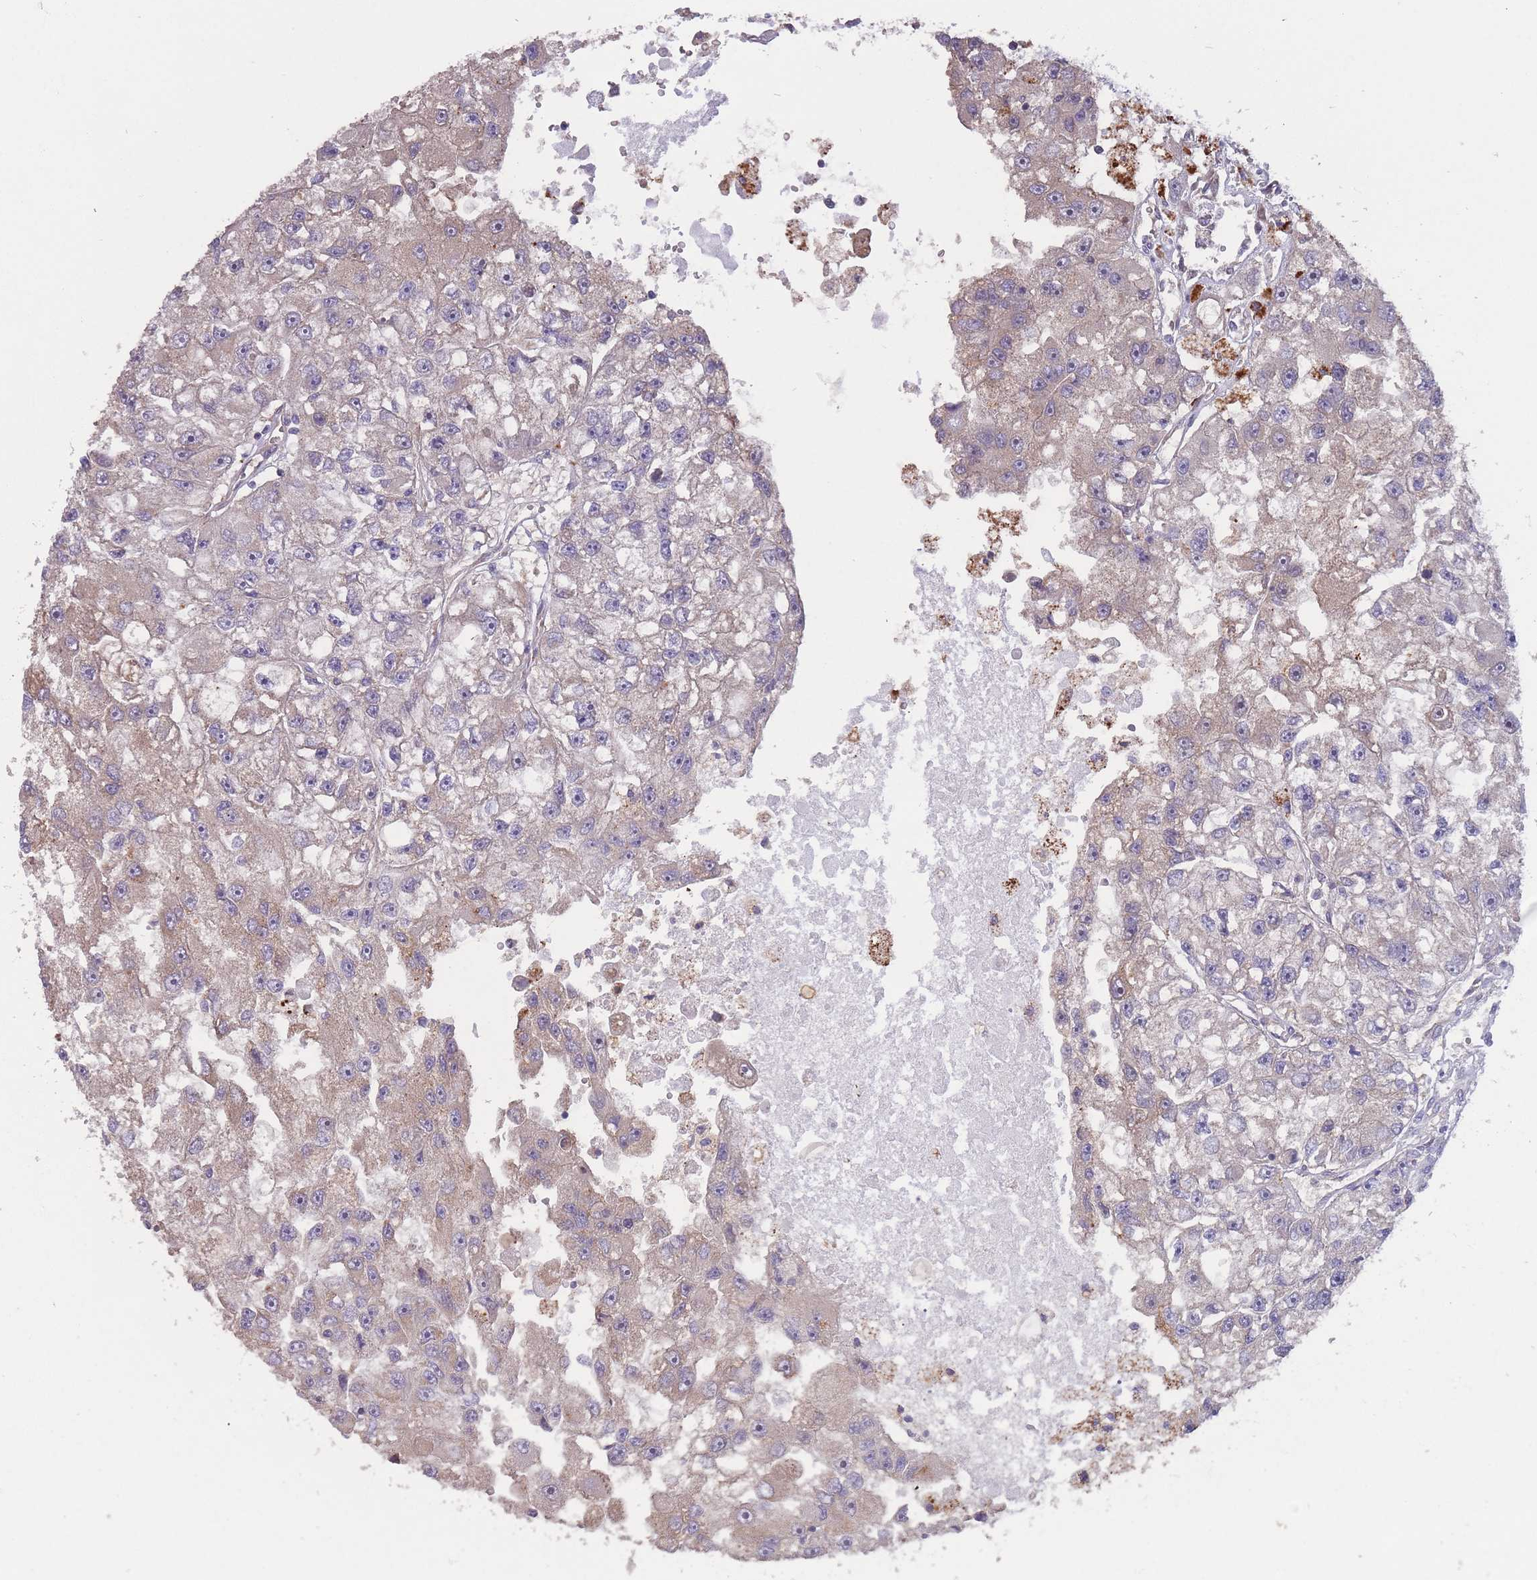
{"staining": {"intensity": "weak", "quantity": "25%-75%", "location": "cytoplasmic/membranous"}, "tissue": "renal cancer", "cell_type": "Tumor cells", "image_type": "cancer", "snomed": [{"axis": "morphology", "description": "Adenocarcinoma, NOS"}, {"axis": "topography", "description": "Kidney"}], "caption": "Weak cytoplasmic/membranous protein staining is appreciated in about 25%-75% of tumor cells in adenocarcinoma (renal).", "gene": "ITPKC", "patient": {"sex": "male", "age": 63}}